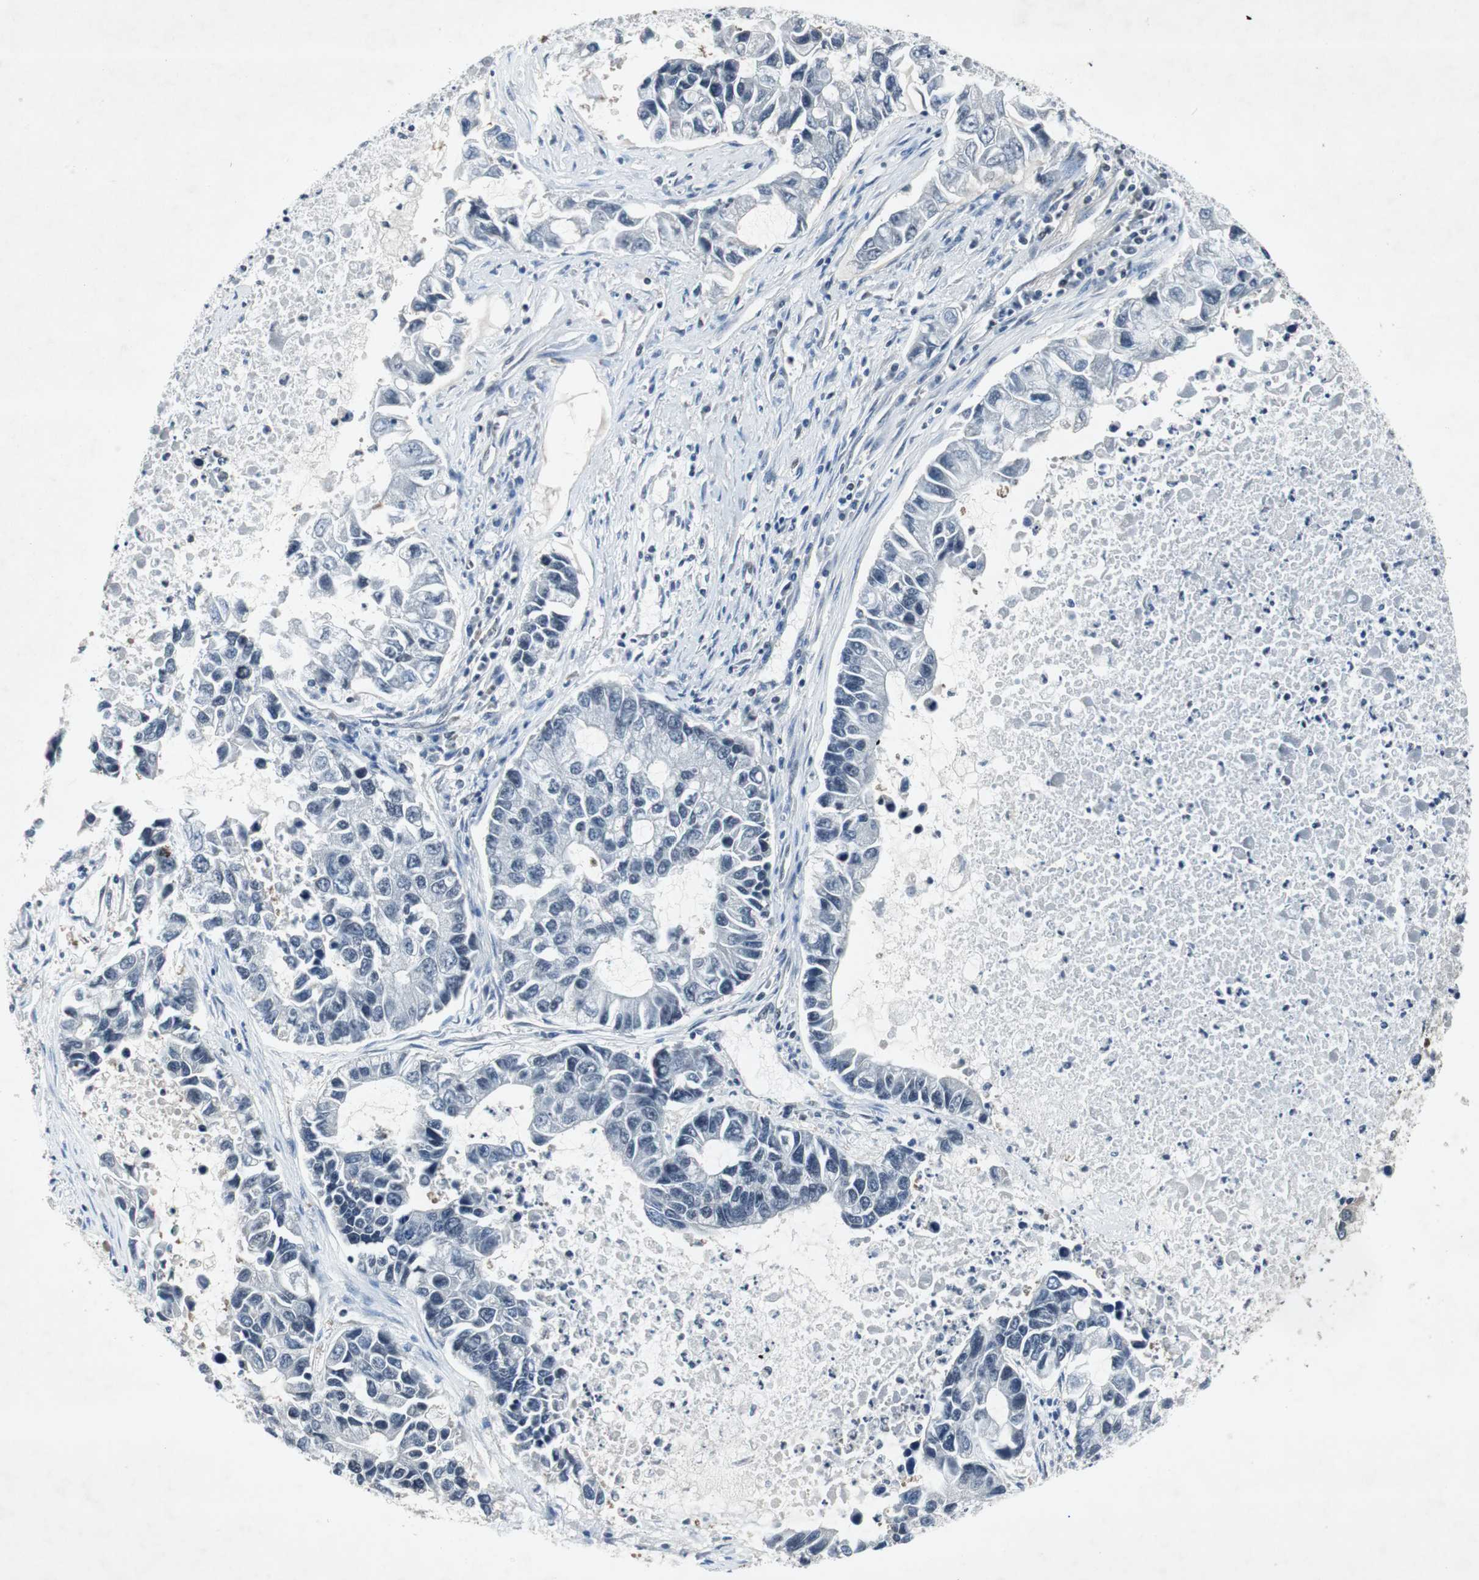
{"staining": {"intensity": "negative", "quantity": "none", "location": "none"}, "tissue": "lung cancer", "cell_type": "Tumor cells", "image_type": "cancer", "snomed": [{"axis": "morphology", "description": "Adenocarcinoma, NOS"}, {"axis": "topography", "description": "Lung"}], "caption": "Immunohistochemical staining of human lung cancer (adenocarcinoma) exhibits no significant positivity in tumor cells.", "gene": "SMAD1", "patient": {"sex": "female", "age": 51}}